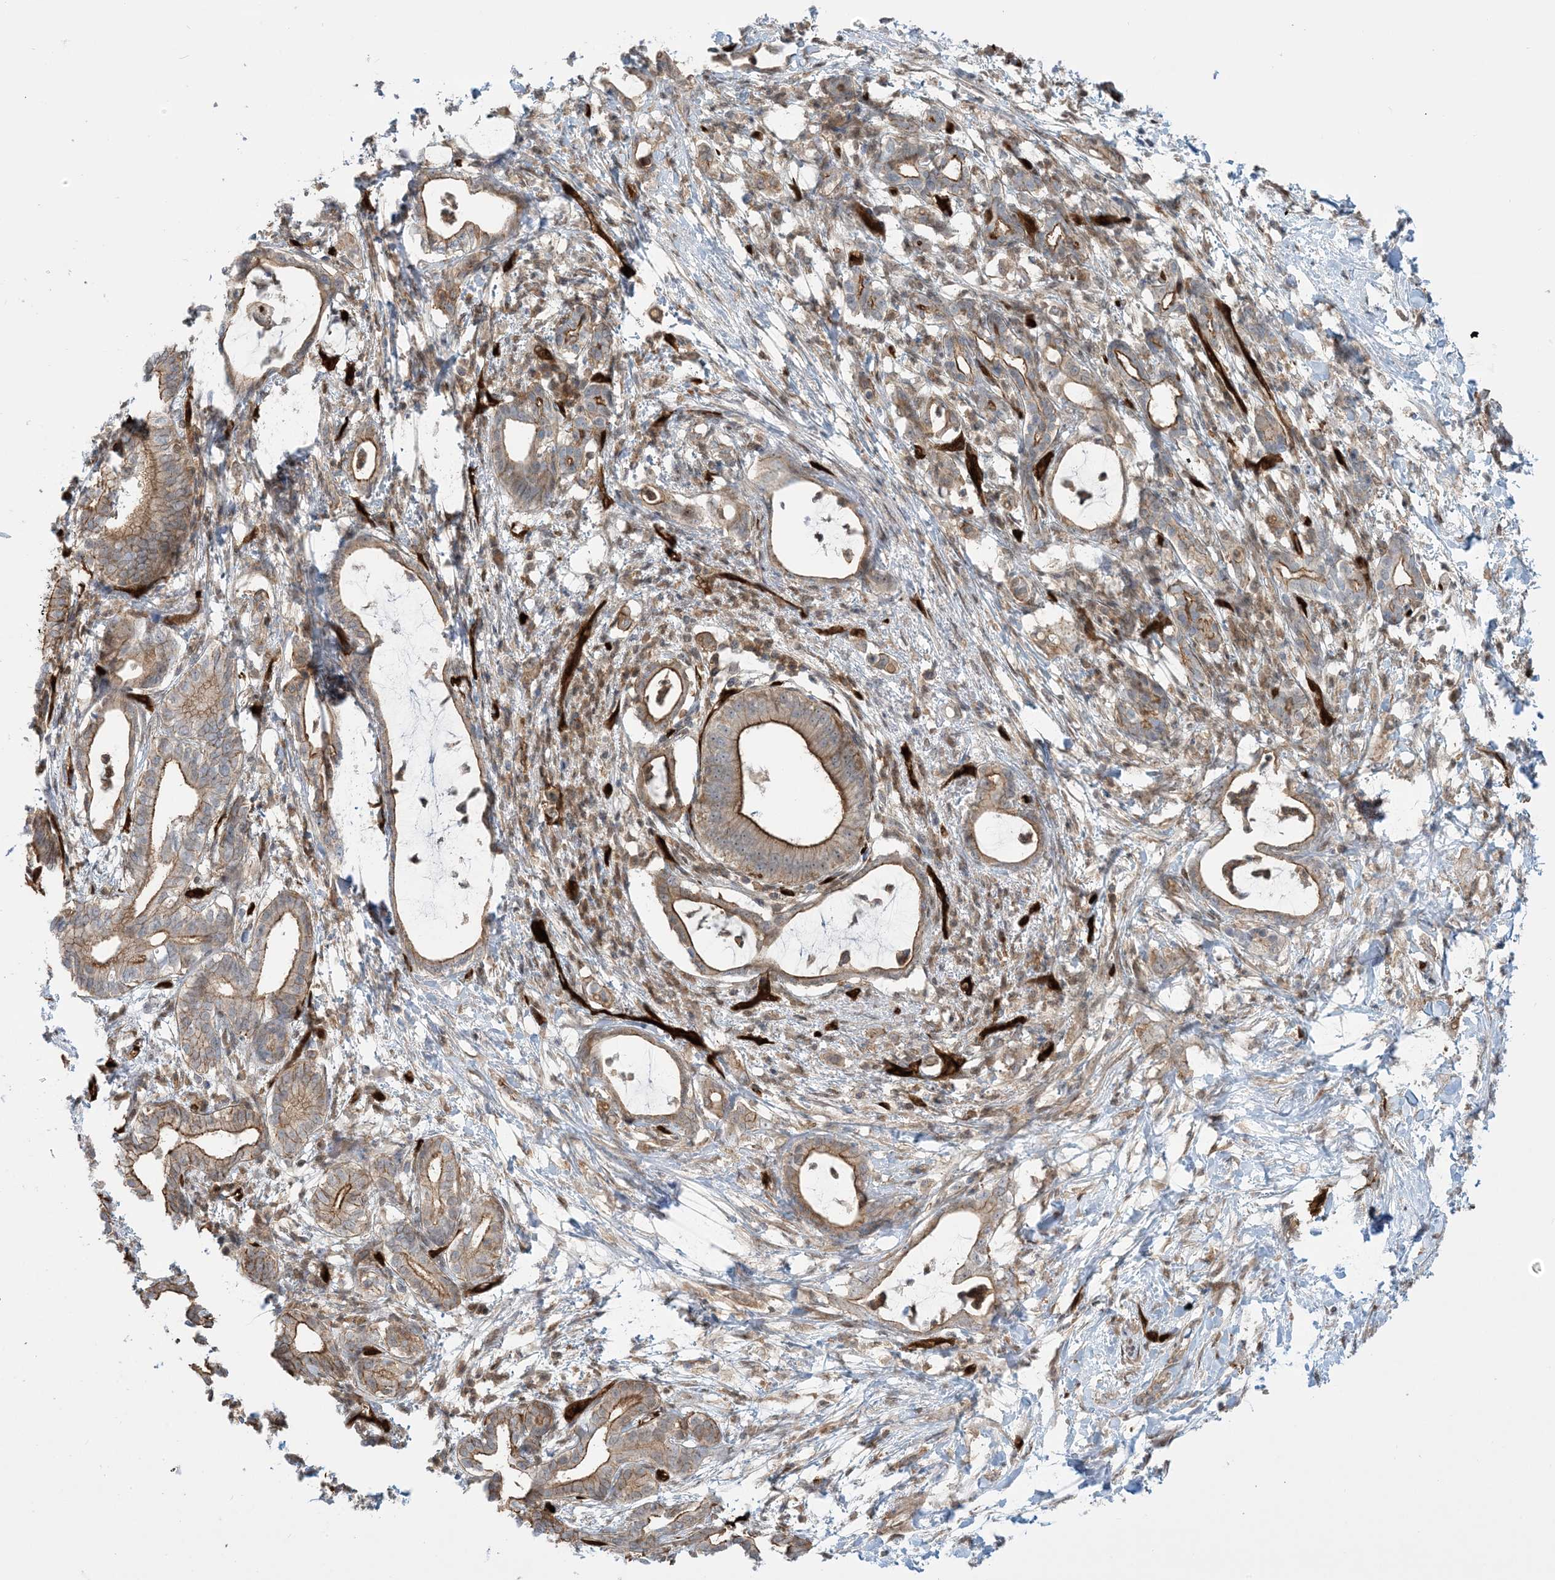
{"staining": {"intensity": "strong", "quantity": "25%-75%", "location": "cytoplasmic/membranous"}, "tissue": "pancreatic cancer", "cell_type": "Tumor cells", "image_type": "cancer", "snomed": [{"axis": "morphology", "description": "Adenocarcinoma, NOS"}, {"axis": "topography", "description": "Pancreas"}], "caption": "The histopathology image demonstrates immunohistochemical staining of pancreatic cancer. There is strong cytoplasmic/membranous staining is present in approximately 25%-75% of tumor cells. The staining was performed using DAB (3,3'-diaminobenzidine) to visualize the protein expression in brown, while the nuclei were stained in blue with hematoxylin (Magnification: 20x).", "gene": "PPM1F", "patient": {"sex": "female", "age": 55}}